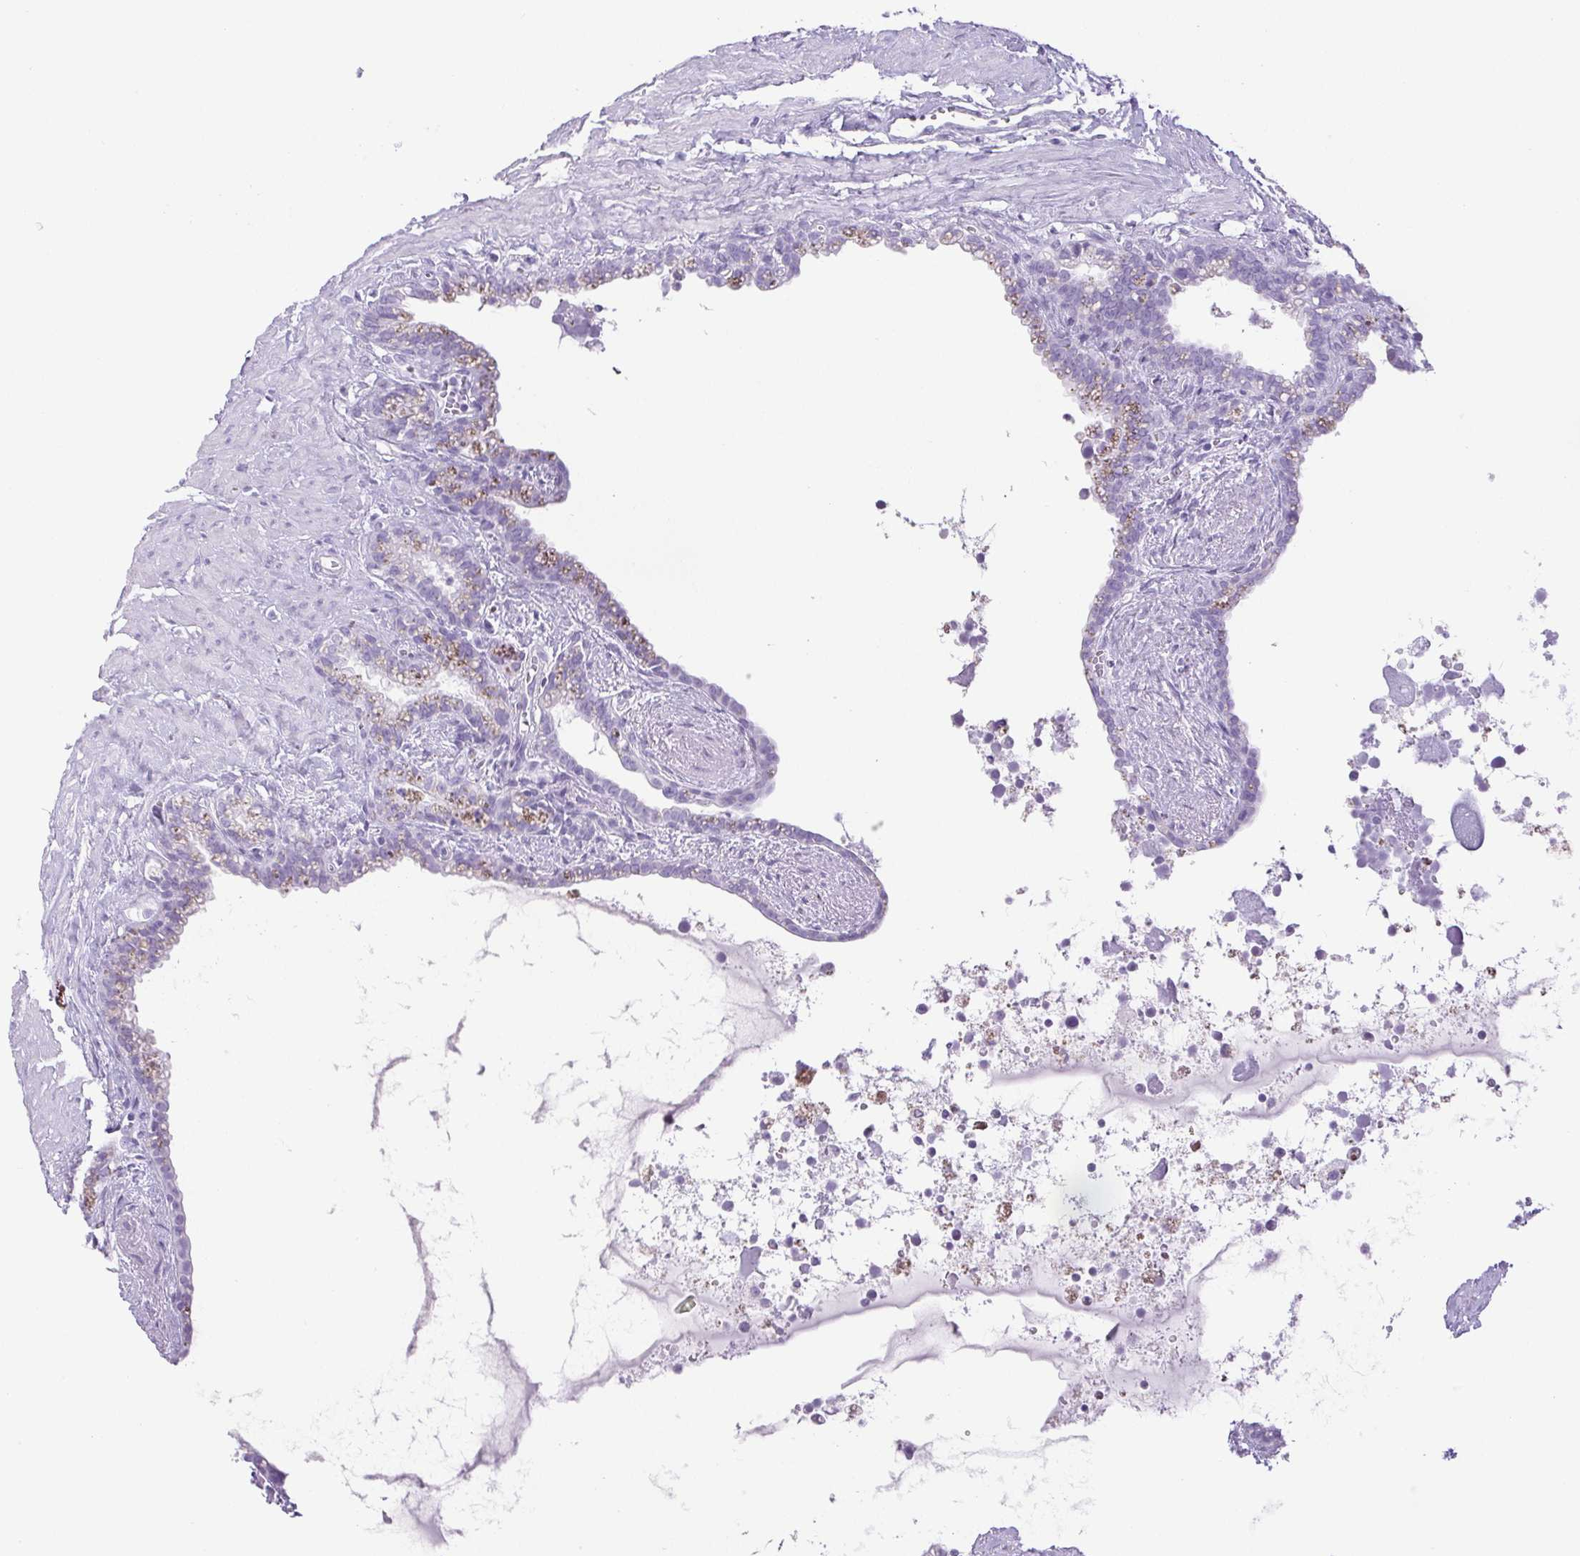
{"staining": {"intensity": "negative", "quantity": "none", "location": "none"}, "tissue": "seminal vesicle", "cell_type": "Glandular cells", "image_type": "normal", "snomed": [{"axis": "morphology", "description": "Normal tissue, NOS"}, {"axis": "topography", "description": "Seminal veicle"}], "caption": "Histopathology image shows no significant protein expression in glandular cells of benign seminal vesicle.", "gene": "HLA", "patient": {"sex": "male", "age": 76}}